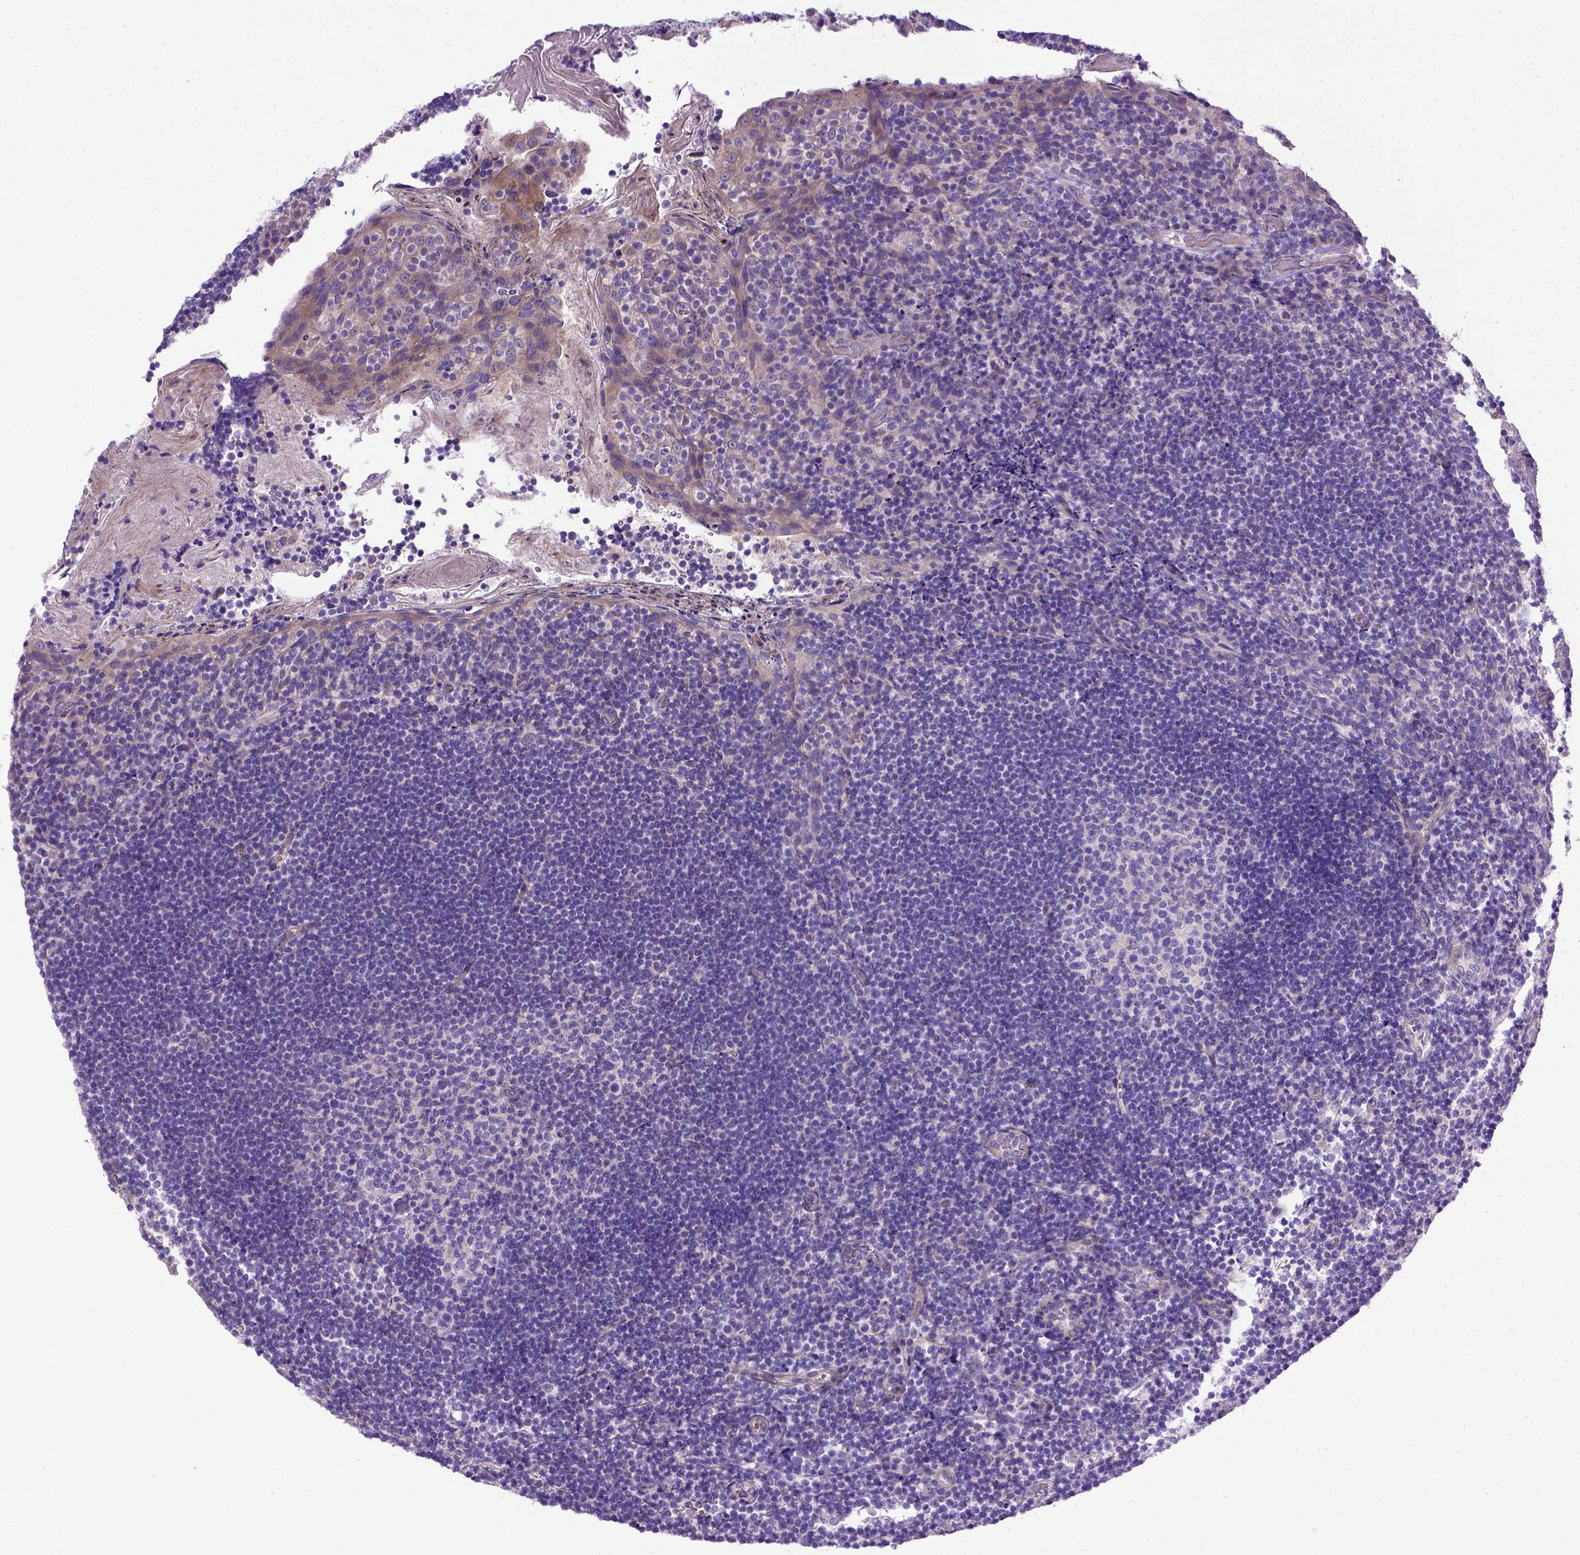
{"staining": {"intensity": "negative", "quantity": "none", "location": "none"}, "tissue": "tonsil", "cell_type": "Germinal center cells", "image_type": "normal", "snomed": [{"axis": "morphology", "description": "Normal tissue, NOS"}, {"axis": "topography", "description": "Tonsil"}], "caption": "The immunohistochemistry micrograph has no significant staining in germinal center cells of tonsil. The staining was performed using DAB to visualize the protein expression in brown, while the nuclei were stained in blue with hematoxylin (Magnification: 20x).", "gene": "ADAM12", "patient": {"sex": "female", "age": 10}}